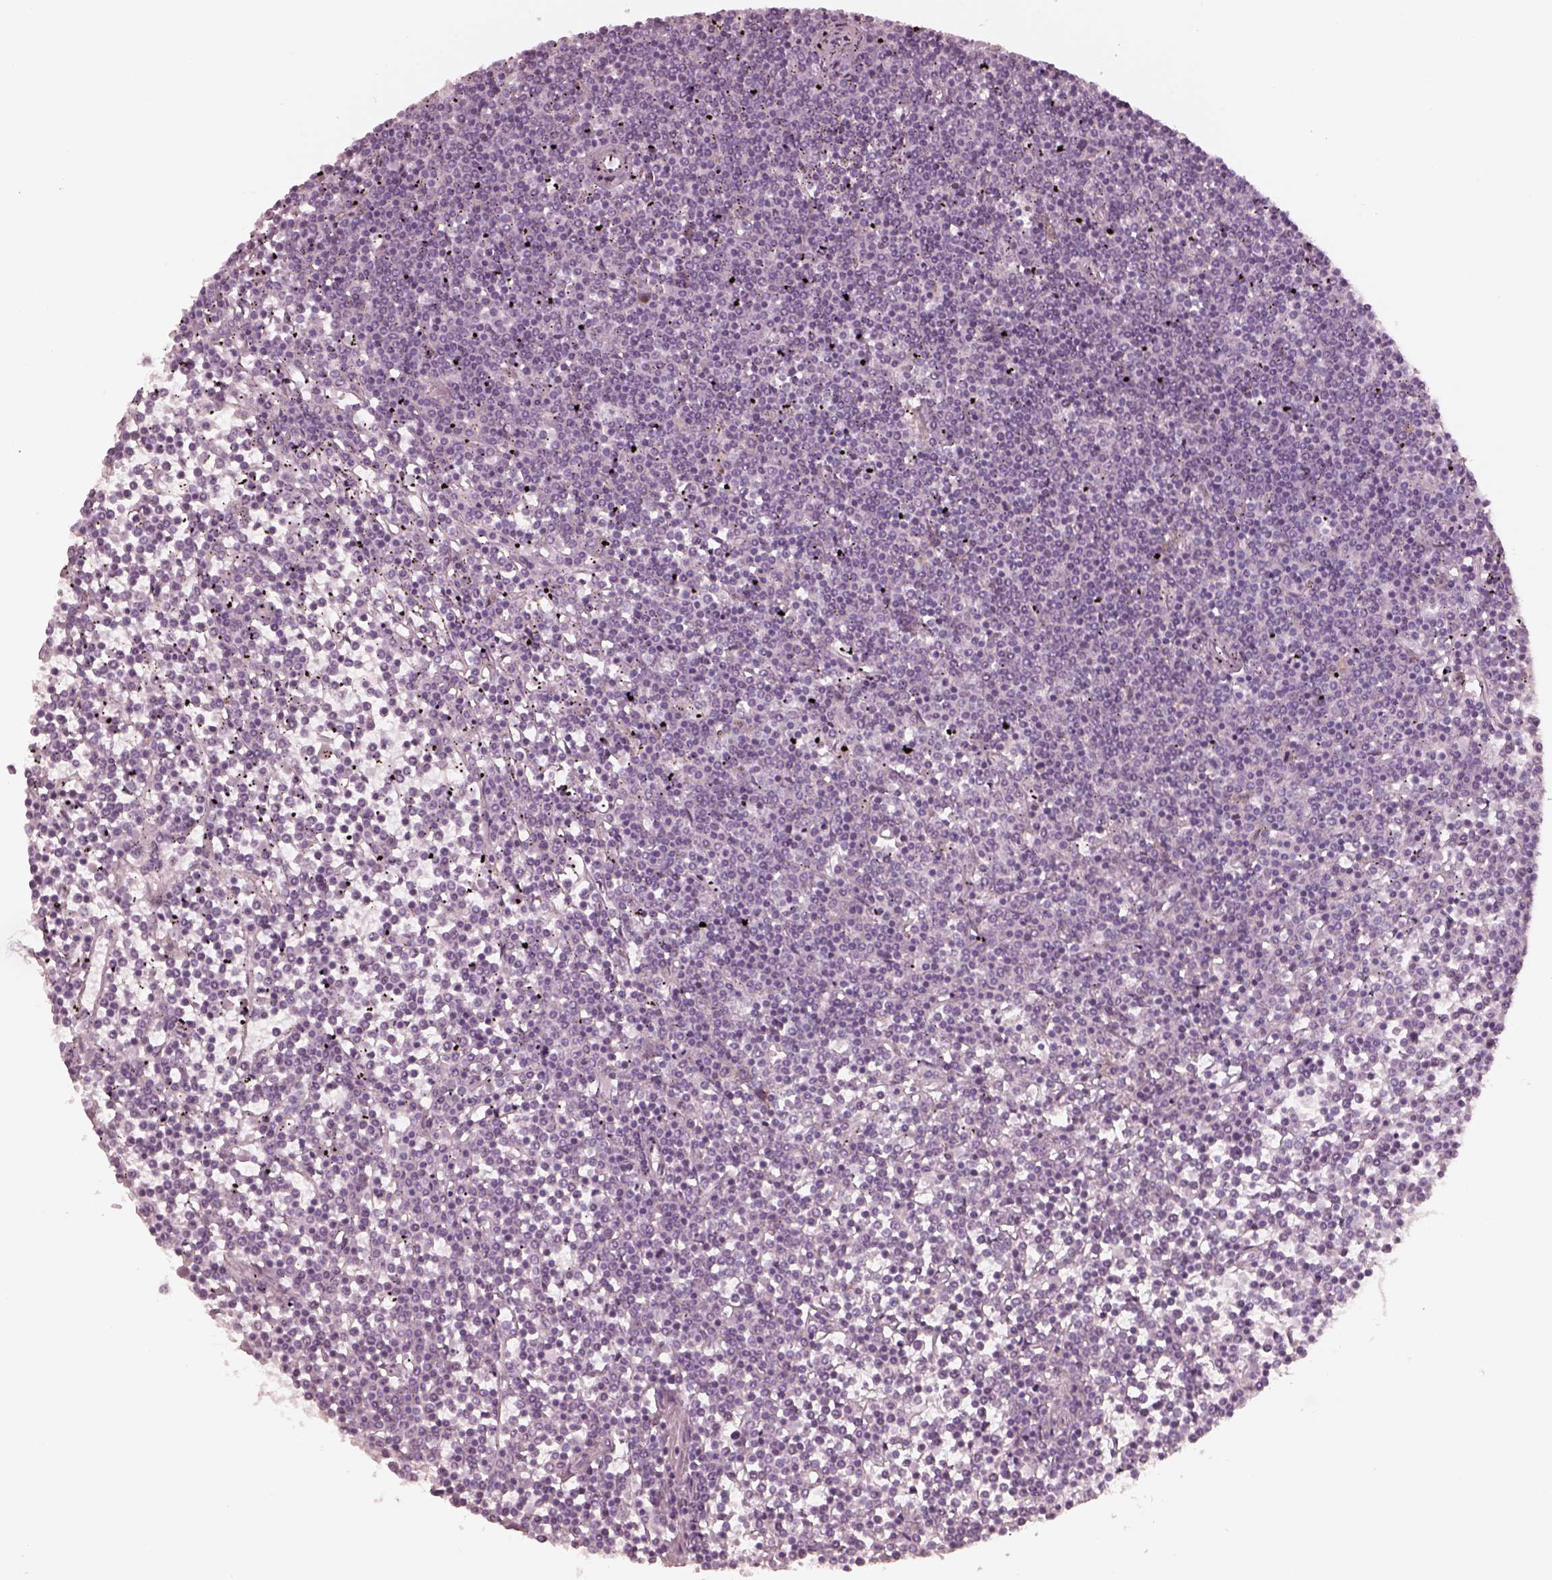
{"staining": {"intensity": "negative", "quantity": "none", "location": "none"}, "tissue": "lymphoma", "cell_type": "Tumor cells", "image_type": "cancer", "snomed": [{"axis": "morphology", "description": "Malignant lymphoma, non-Hodgkin's type, Low grade"}, {"axis": "topography", "description": "Spleen"}], "caption": "Protein analysis of malignant lymphoma, non-Hodgkin's type (low-grade) demonstrates no significant staining in tumor cells.", "gene": "RAB3C", "patient": {"sex": "female", "age": 19}}